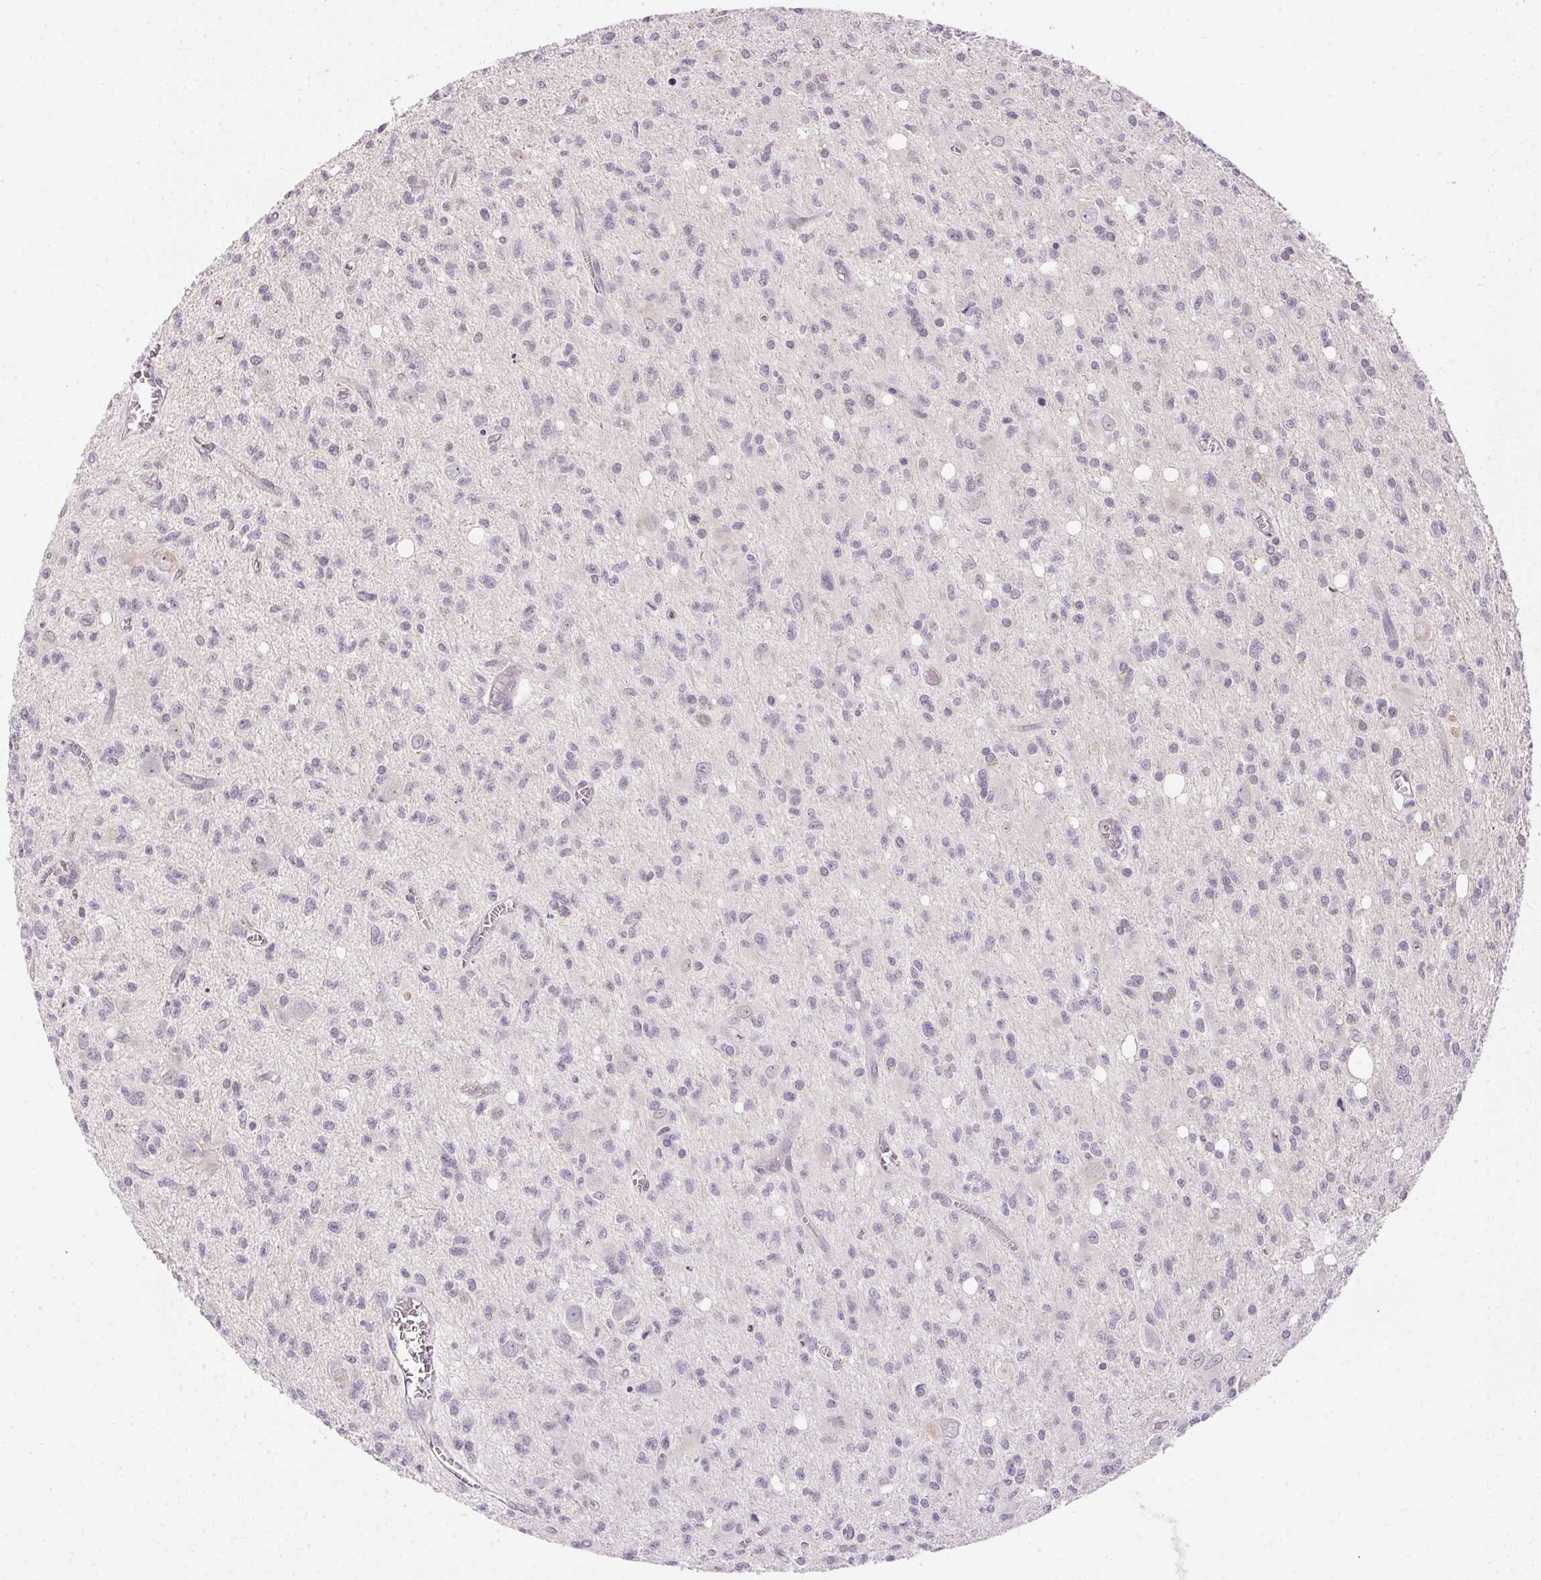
{"staining": {"intensity": "negative", "quantity": "none", "location": "none"}, "tissue": "glioma", "cell_type": "Tumor cells", "image_type": "cancer", "snomed": [{"axis": "morphology", "description": "Glioma, malignant, Low grade"}, {"axis": "topography", "description": "Brain"}], "caption": "Immunohistochemical staining of glioma displays no significant staining in tumor cells. The staining is performed using DAB brown chromogen with nuclei counter-stained in using hematoxylin.", "gene": "TTC23L", "patient": {"sex": "male", "age": 64}}